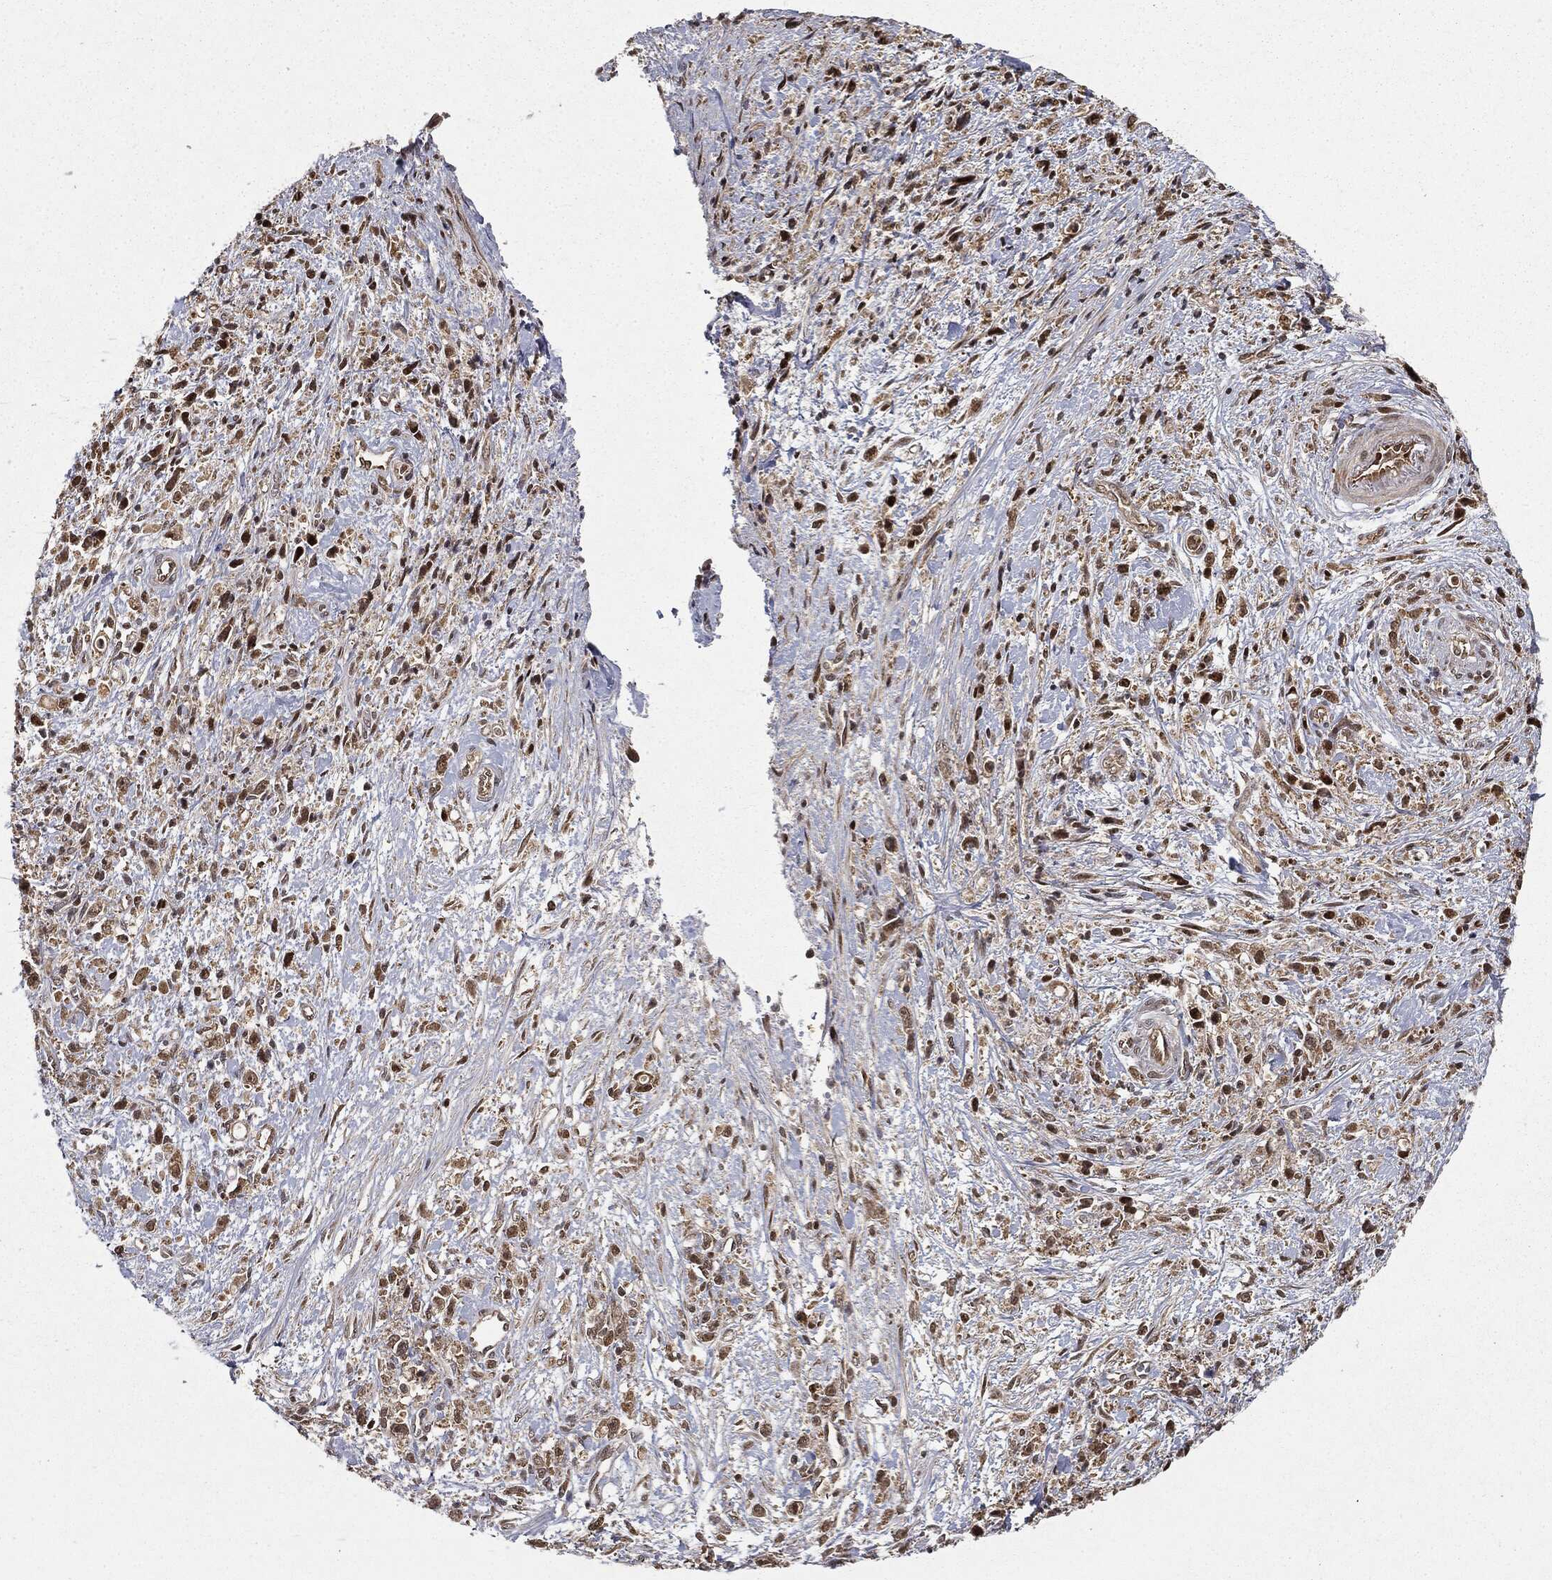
{"staining": {"intensity": "moderate", "quantity": "25%-75%", "location": "cytoplasmic/membranous,nuclear"}, "tissue": "stomach cancer", "cell_type": "Tumor cells", "image_type": "cancer", "snomed": [{"axis": "morphology", "description": "Adenocarcinoma, NOS"}, {"axis": "topography", "description": "Stomach"}], "caption": "Stomach adenocarcinoma stained for a protein (brown) demonstrates moderate cytoplasmic/membranous and nuclear positive positivity in approximately 25%-75% of tumor cells.", "gene": "ZNHIT6", "patient": {"sex": "female", "age": 59}}